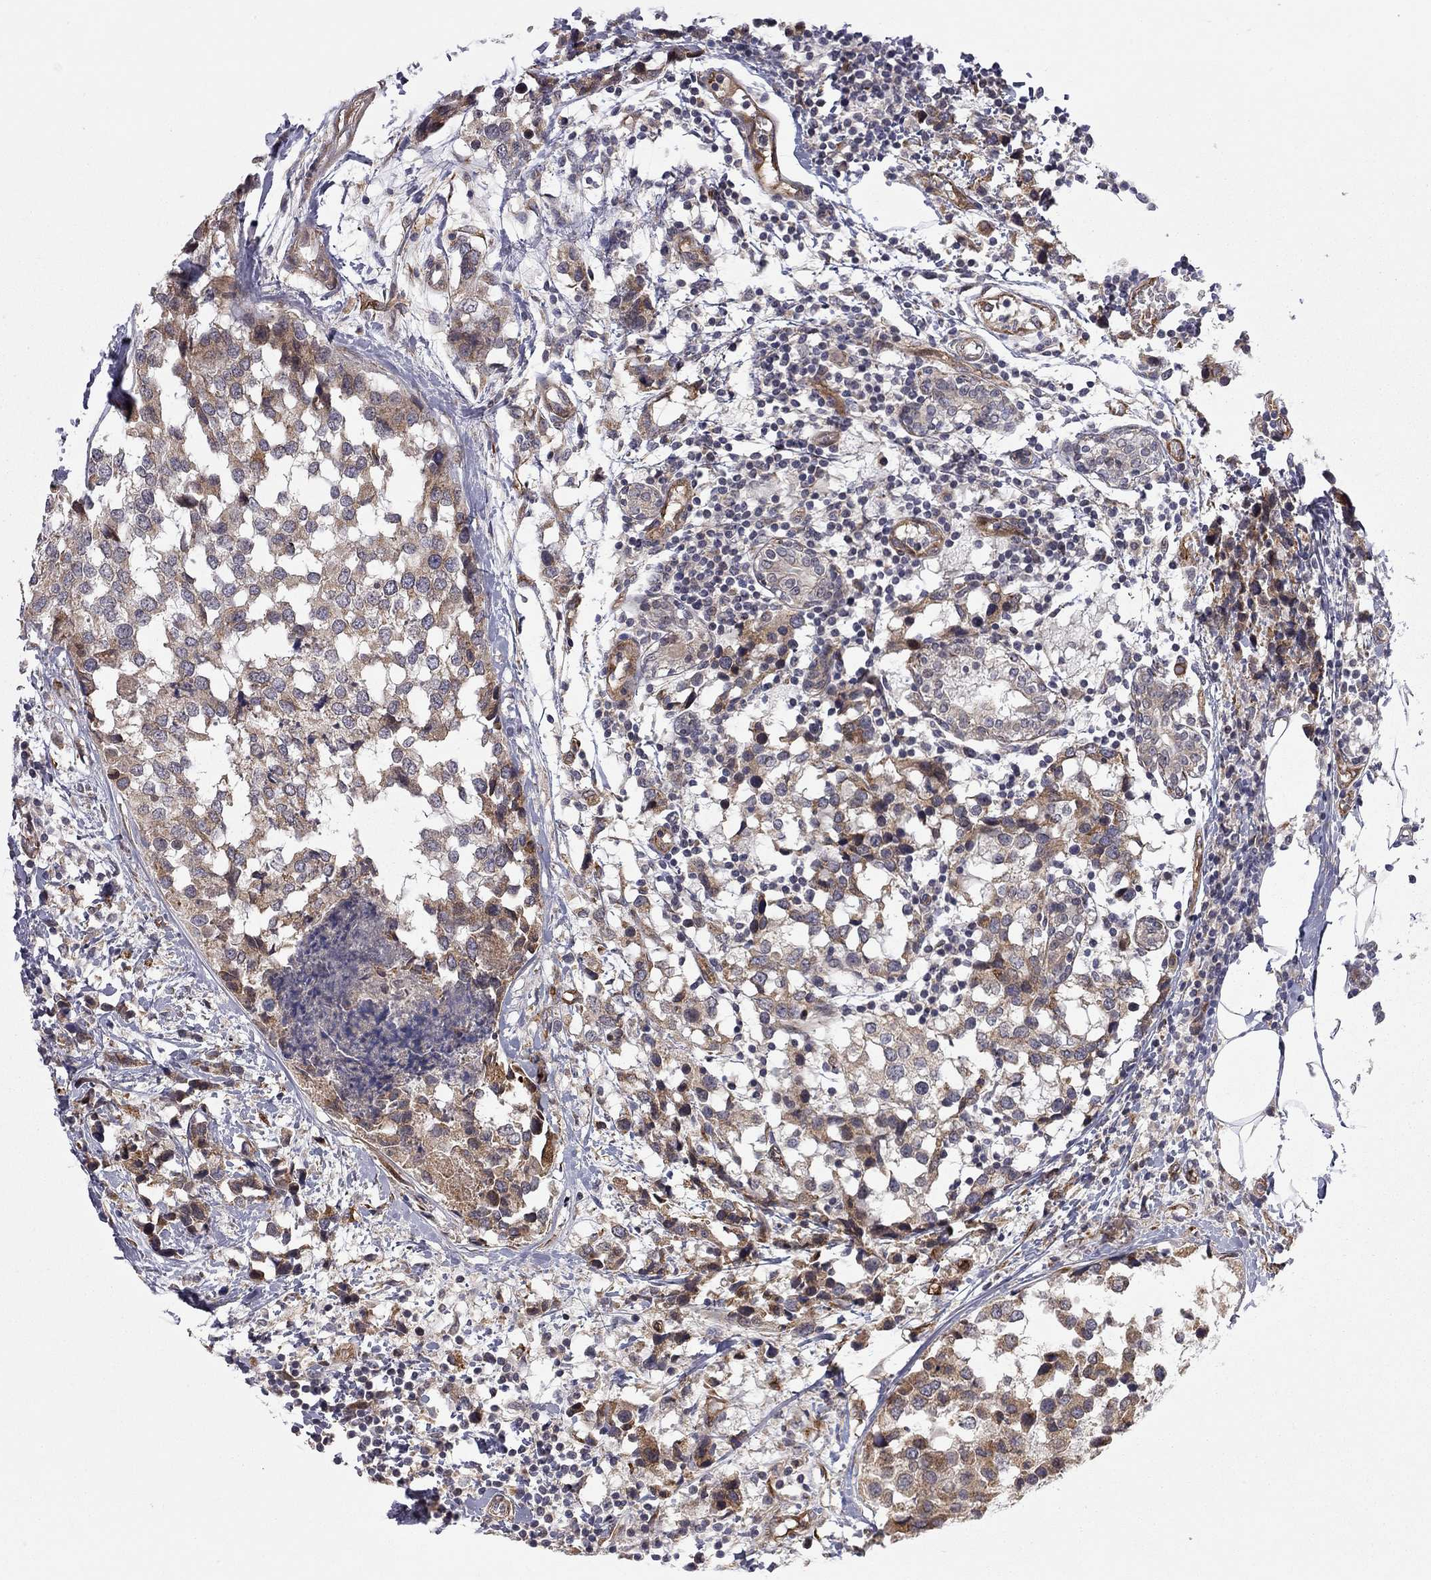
{"staining": {"intensity": "moderate", "quantity": "<25%", "location": "cytoplasmic/membranous"}, "tissue": "breast cancer", "cell_type": "Tumor cells", "image_type": "cancer", "snomed": [{"axis": "morphology", "description": "Lobular carcinoma"}, {"axis": "topography", "description": "Breast"}], "caption": "DAB (3,3'-diaminobenzidine) immunohistochemical staining of breast lobular carcinoma displays moderate cytoplasmic/membranous protein staining in about <25% of tumor cells.", "gene": "EXOC3L2", "patient": {"sex": "female", "age": 59}}